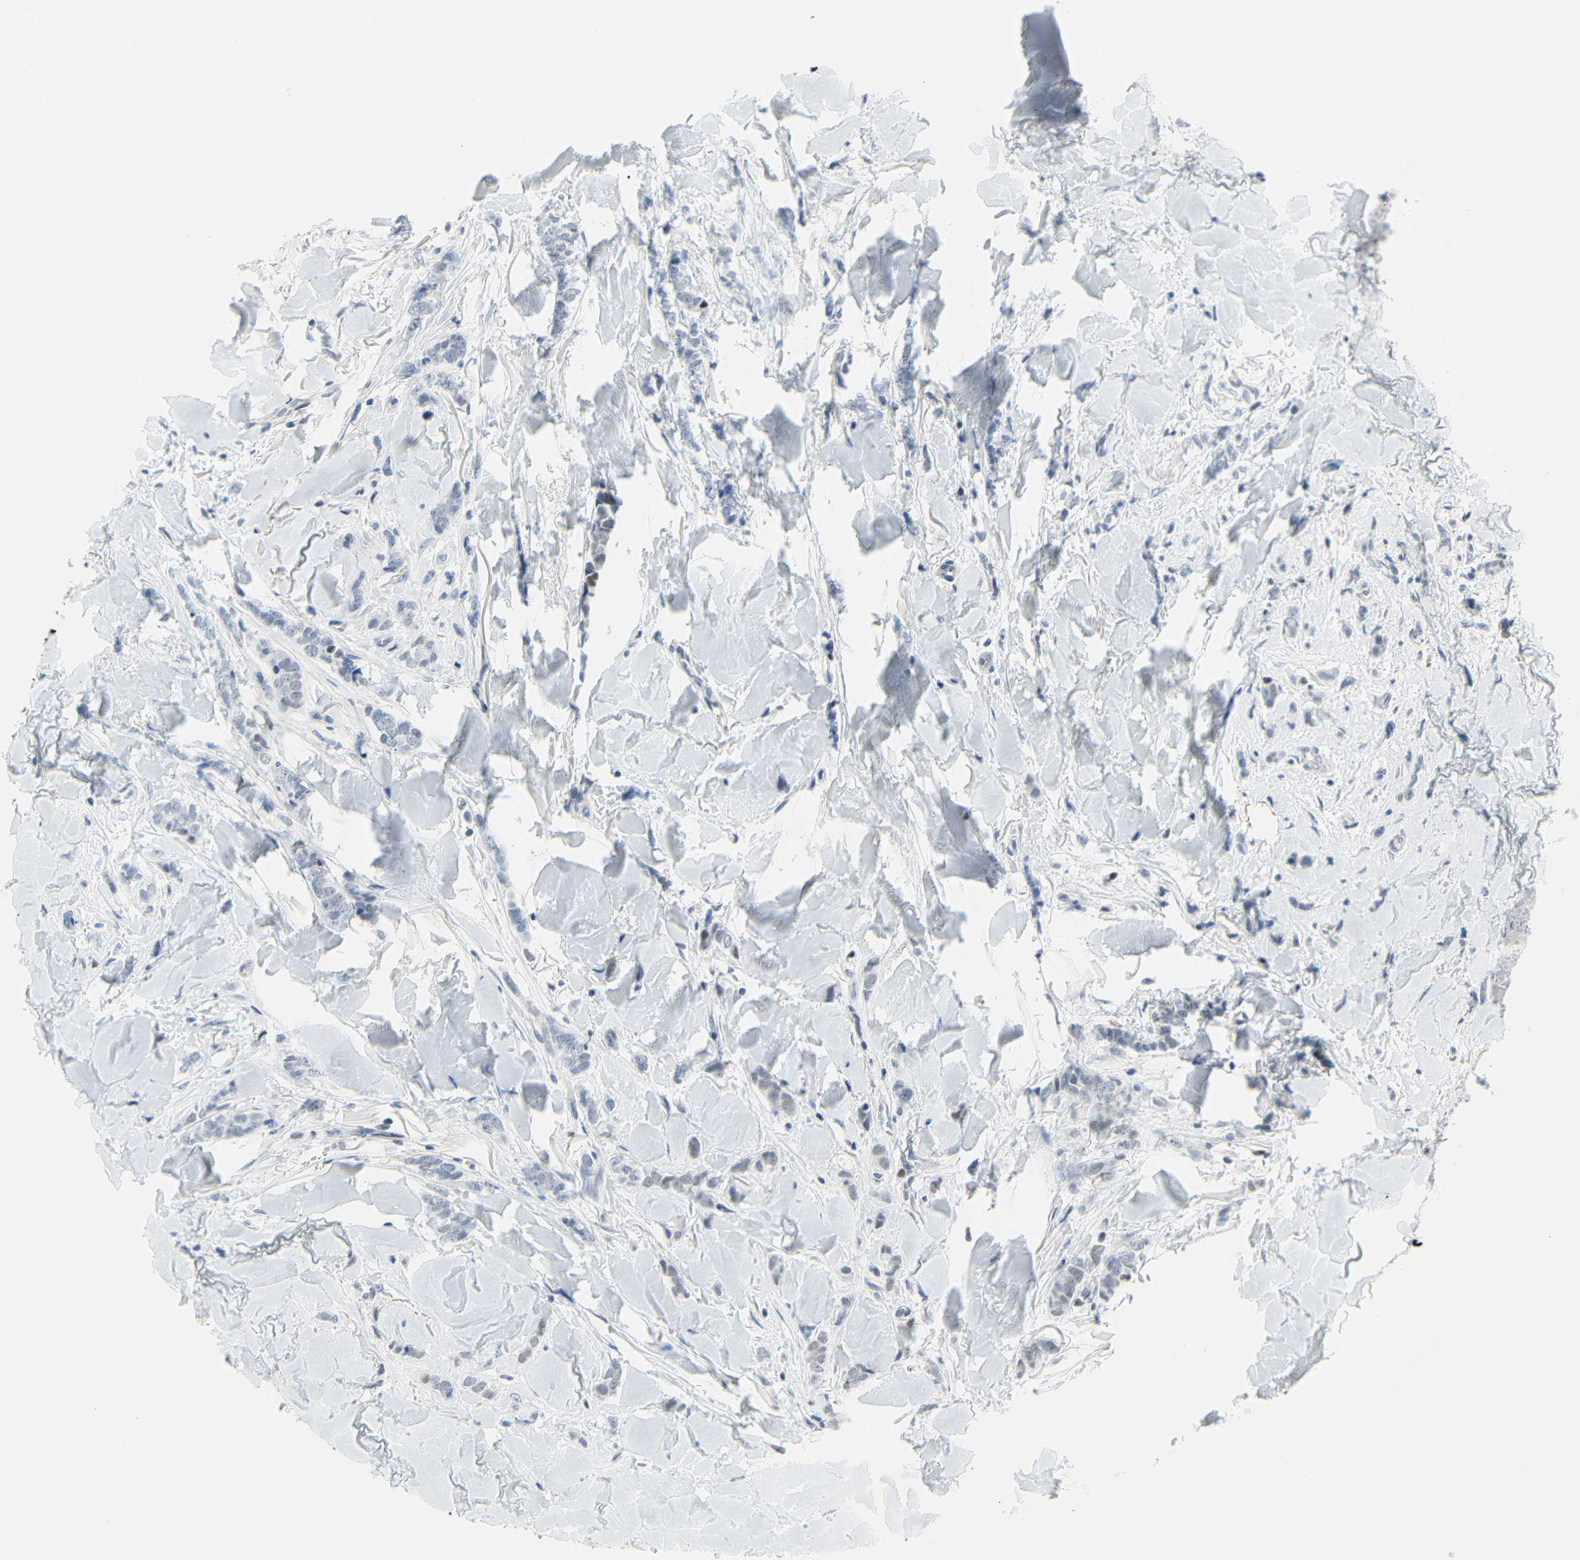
{"staining": {"intensity": "negative", "quantity": "none", "location": "none"}, "tissue": "breast cancer", "cell_type": "Tumor cells", "image_type": "cancer", "snomed": [{"axis": "morphology", "description": "Lobular carcinoma"}, {"axis": "topography", "description": "Skin"}, {"axis": "topography", "description": "Breast"}], "caption": "Protein analysis of breast cancer (lobular carcinoma) displays no significant expression in tumor cells.", "gene": "IMPG2", "patient": {"sex": "female", "age": 46}}